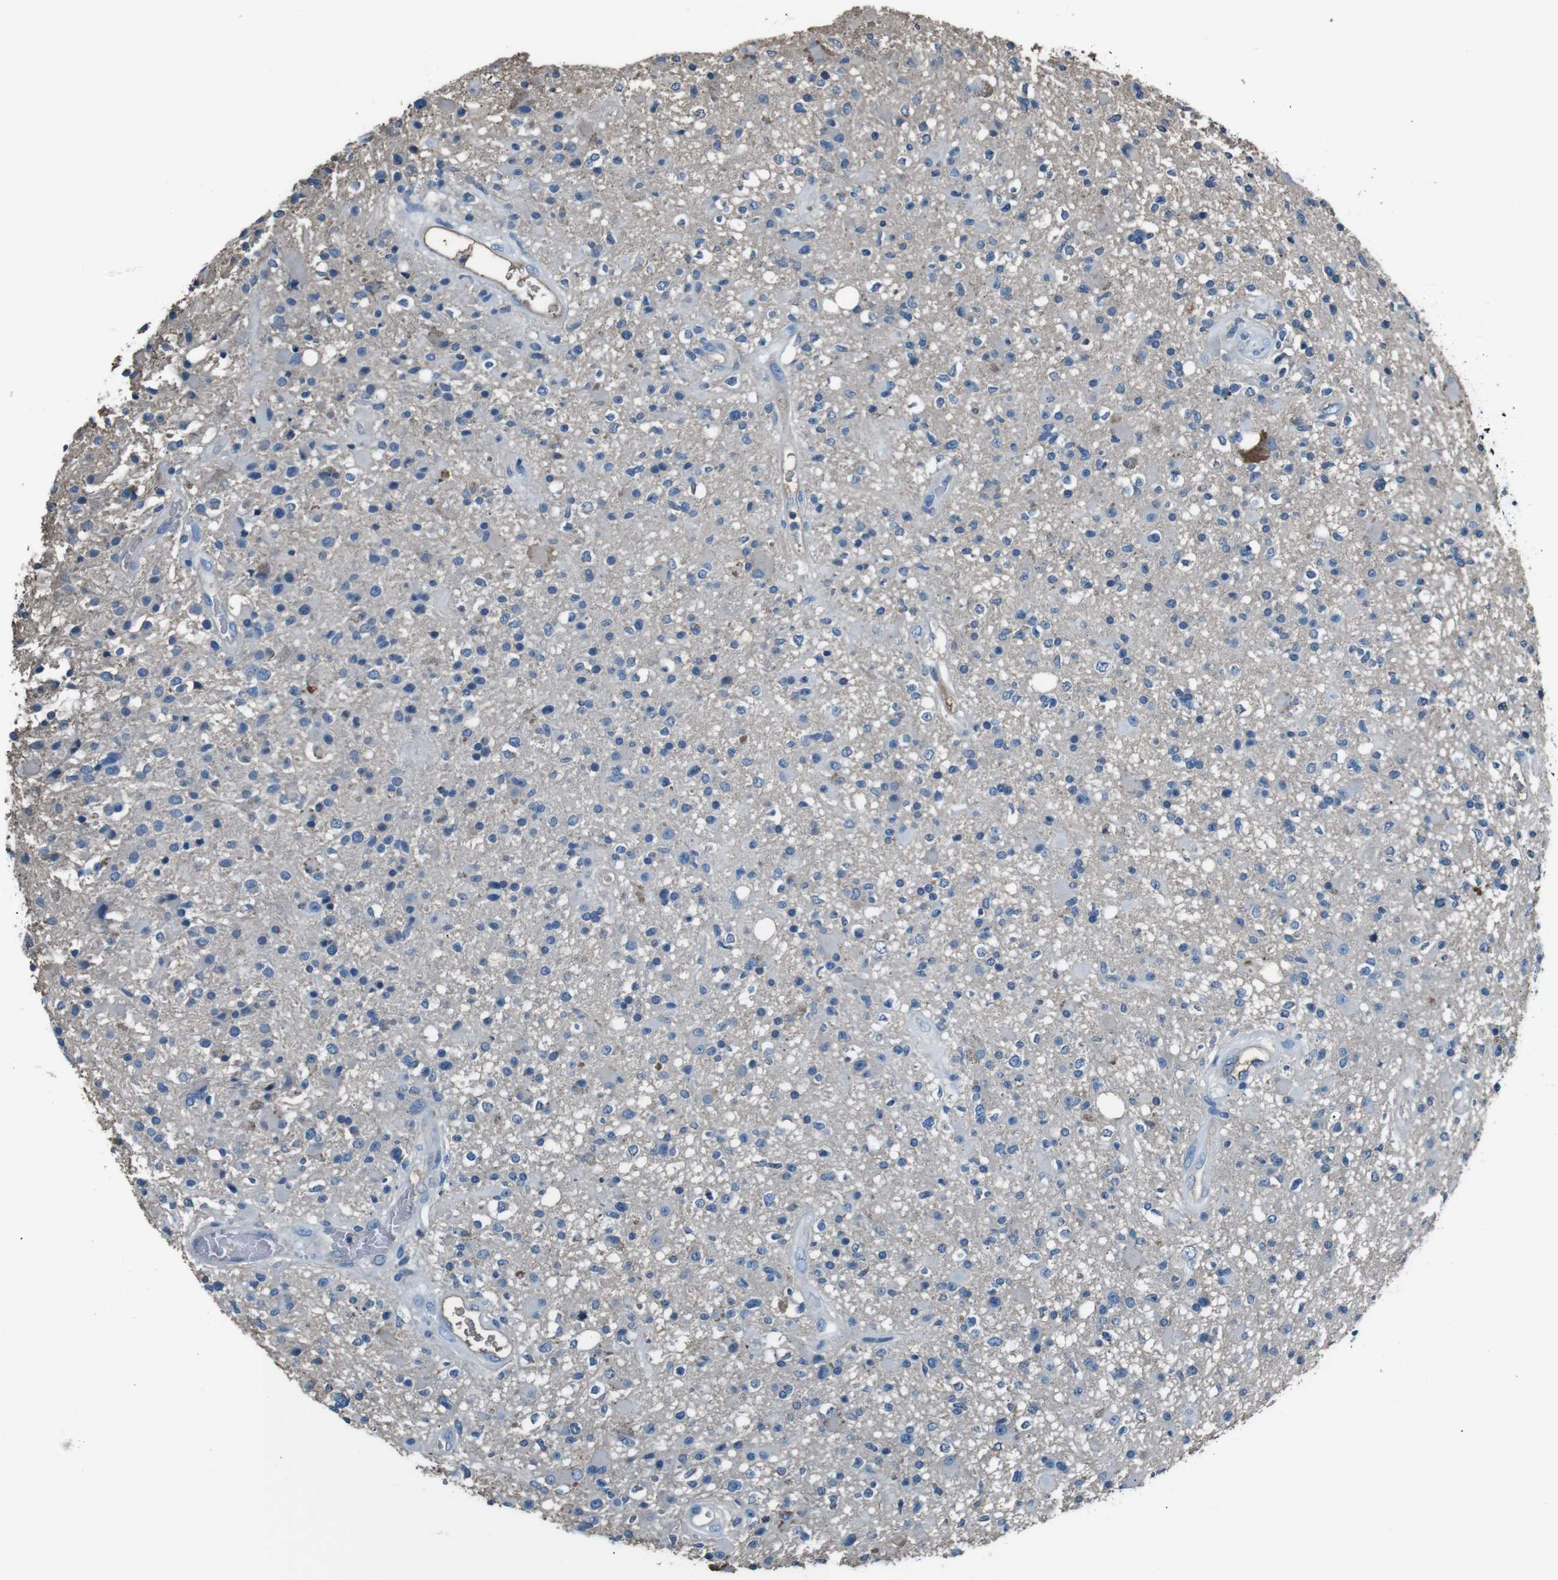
{"staining": {"intensity": "weak", "quantity": "<25%", "location": "cytoplasmic/membranous"}, "tissue": "glioma", "cell_type": "Tumor cells", "image_type": "cancer", "snomed": [{"axis": "morphology", "description": "Glioma, malignant, High grade"}, {"axis": "topography", "description": "Brain"}], "caption": "An immunohistochemistry (IHC) histopathology image of glioma is shown. There is no staining in tumor cells of glioma.", "gene": "LEP", "patient": {"sex": "male", "age": 33}}